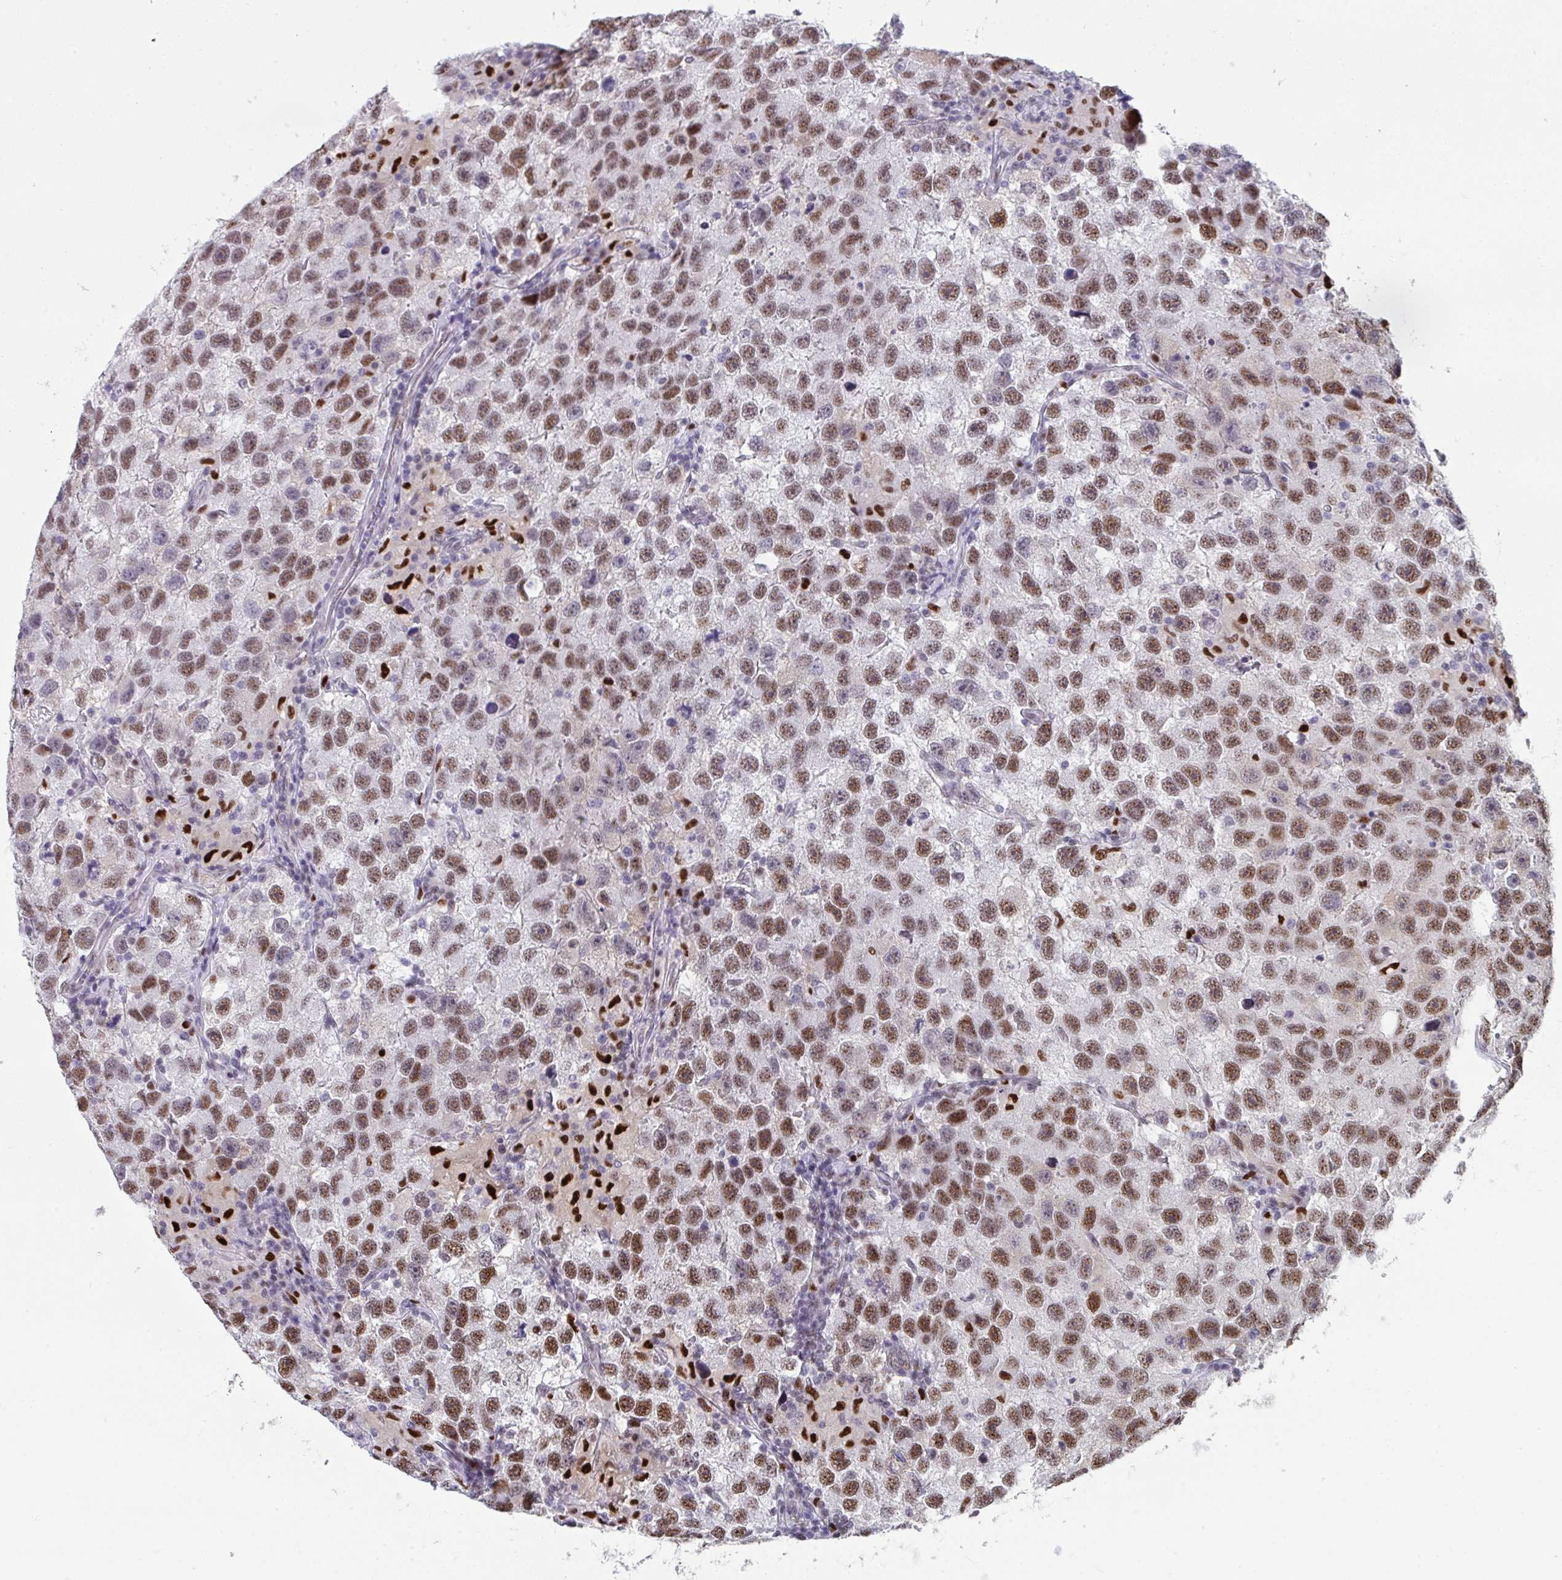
{"staining": {"intensity": "moderate", "quantity": ">75%", "location": "nuclear"}, "tissue": "testis cancer", "cell_type": "Tumor cells", "image_type": "cancer", "snomed": [{"axis": "morphology", "description": "Seminoma, NOS"}, {"axis": "topography", "description": "Testis"}], "caption": "Tumor cells show moderate nuclear staining in approximately >75% of cells in testis seminoma.", "gene": "JDP2", "patient": {"sex": "male", "age": 26}}